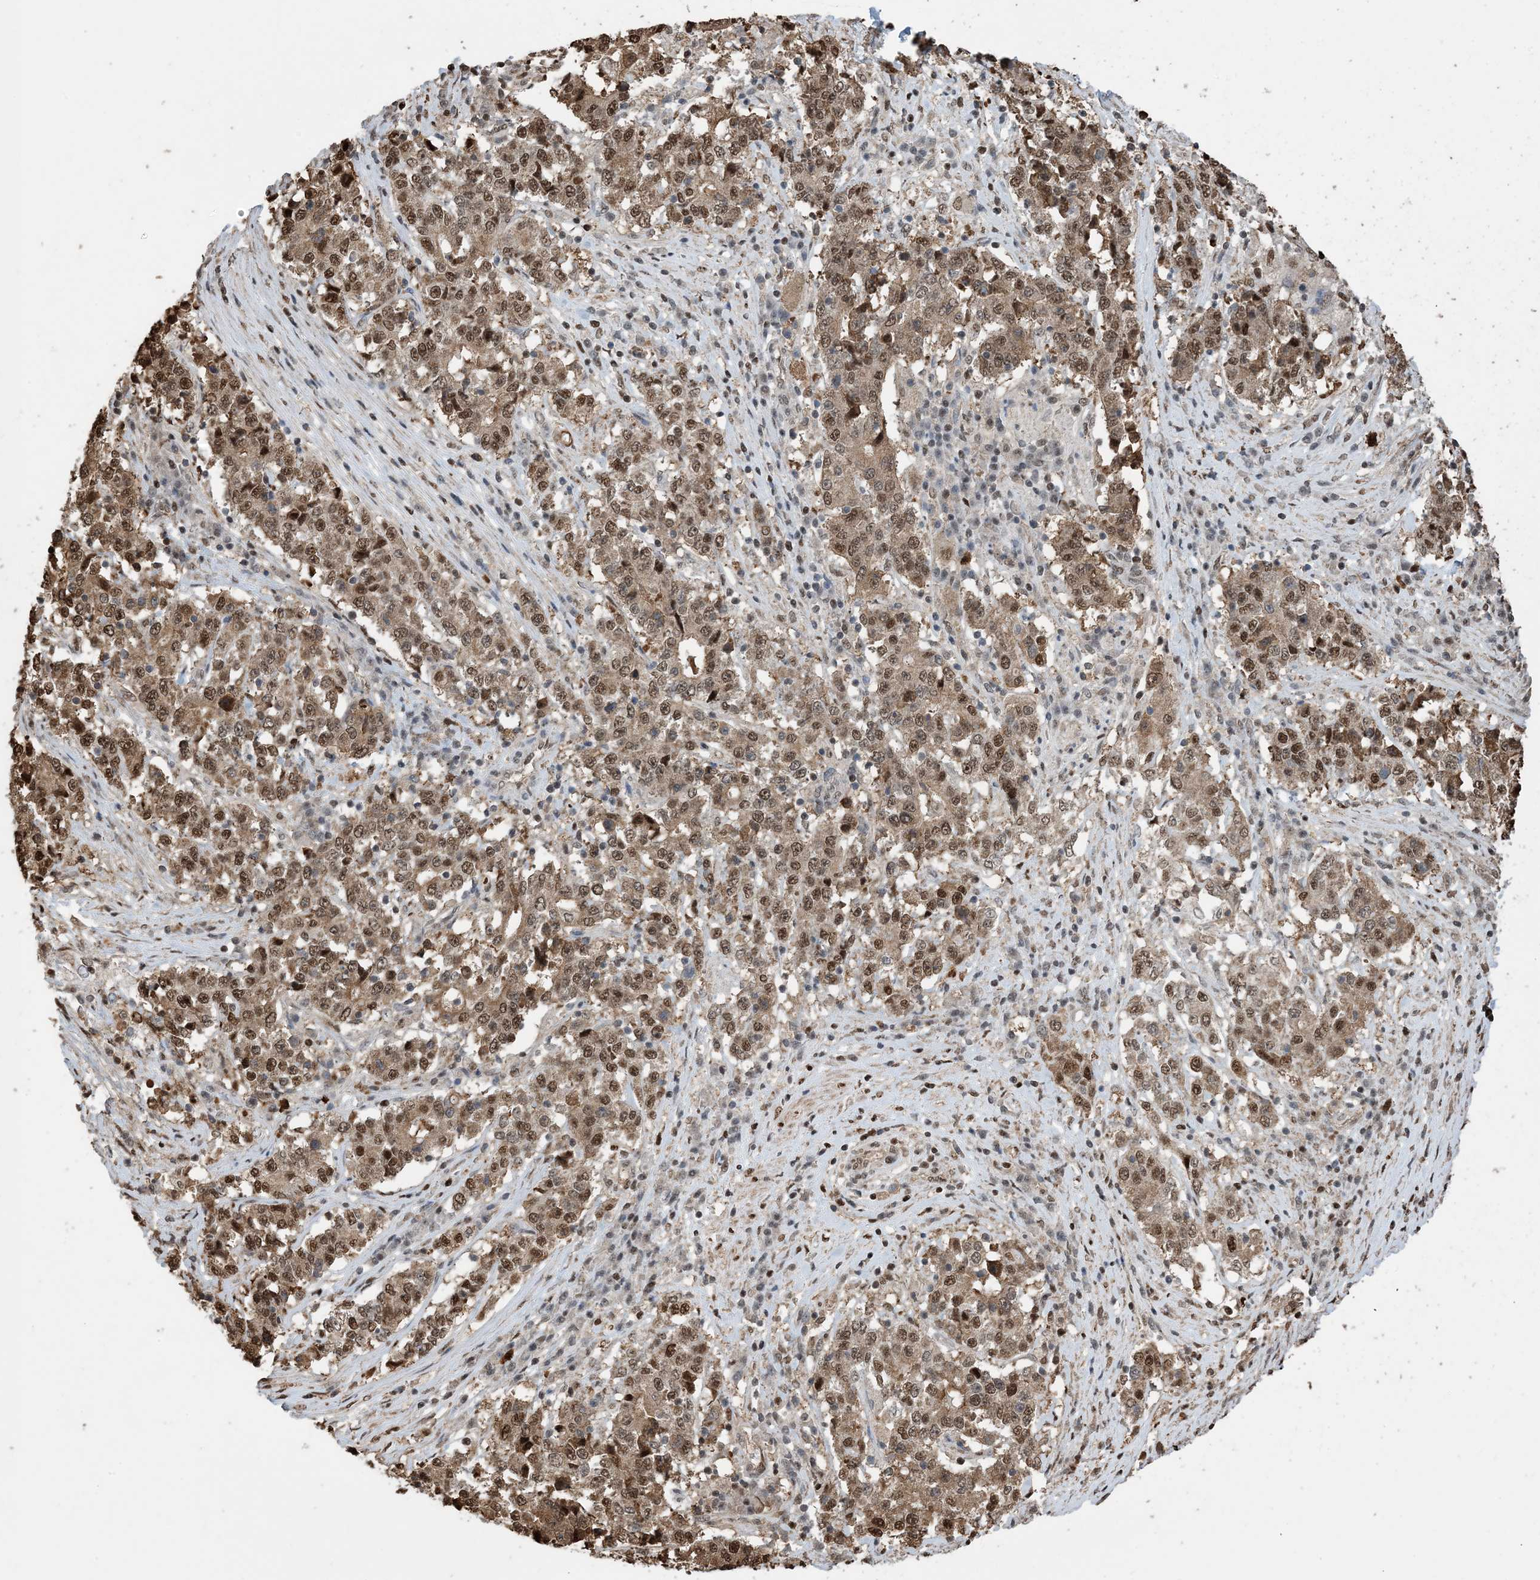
{"staining": {"intensity": "moderate", "quantity": ">75%", "location": "cytoplasmic/membranous,nuclear"}, "tissue": "stomach cancer", "cell_type": "Tumor cells", "image_type": "cancer", "snomed": [{"axis": "morphology", "description": "Adenocarcinoma, NOS"}, {"axis": "topography", "description": "Stomach"}], "caption": "This histopathology image displays stomach cancer stained with immunohistochemistry (IHC) to label a protein in brown. The cytoplasmic/membranous and nuclear of tumor cells show moderate positivity for the protein. Nuclei are counter-stained blue.", "gene": "HSPA1A", "patient": {"sex": "male", "age": 59}}